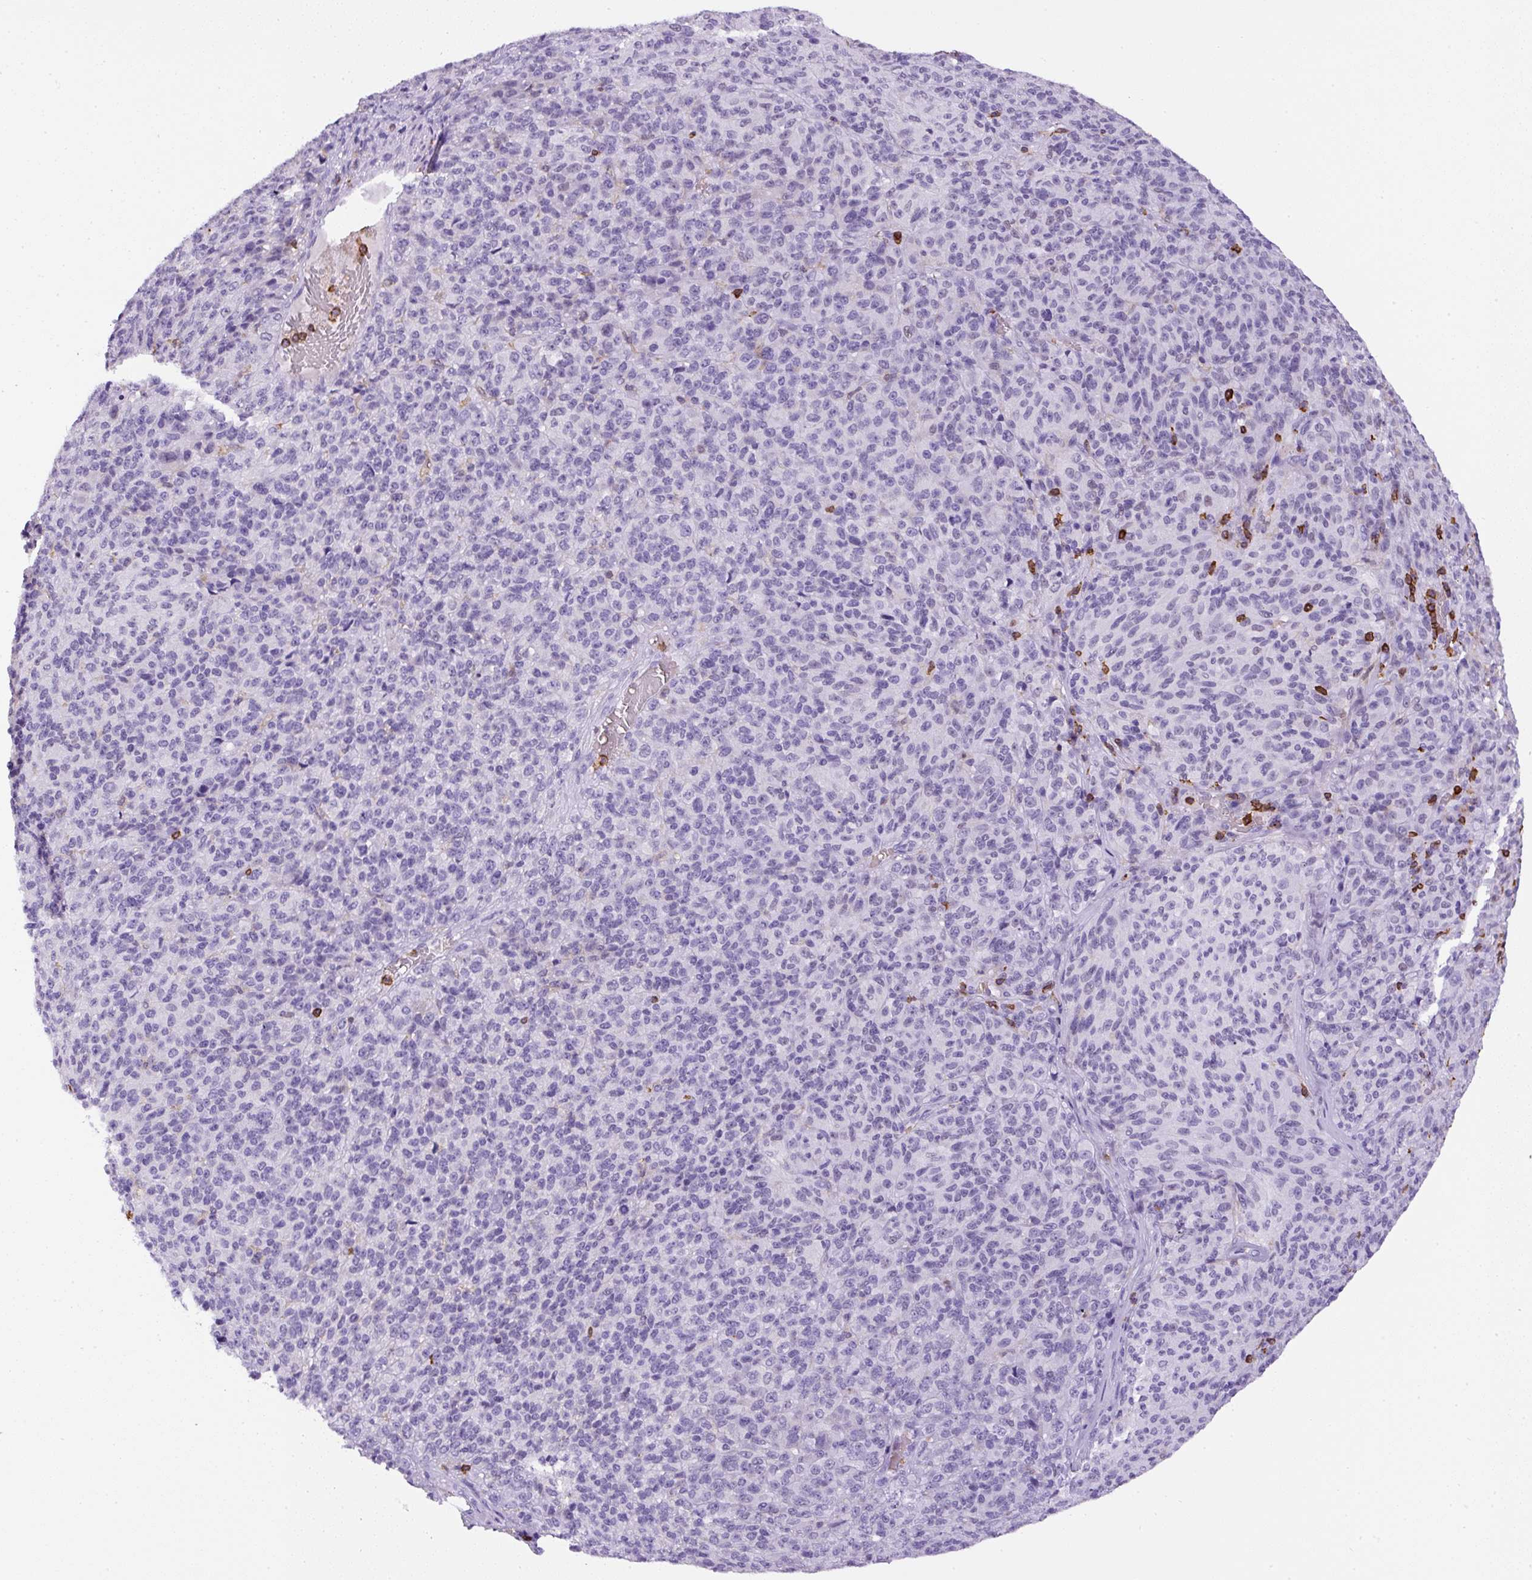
{"staining": {"intensity": "negative", "quantity": "none", "location": "none"}, "tissue": "melanoma", "cell_type": "Tumor cells", "image_type": "cancer", "snomed": [{"axis": "morphology", "description": "Malignant melanoma, Metastatic site"}, {"axis": "topography", "description": "Brain"}], "caption": "Immunohistochemistry of melanoma exhibits no positivity in tumor cells. Brightfield microscopy of IHC stained with DAB (3,3'-diaminobenzidine) (brown) and hematoxylin (blue), captured at high magnification.", "gene": "FAM228B", "patient": {"sex": "female", "age": 56}}